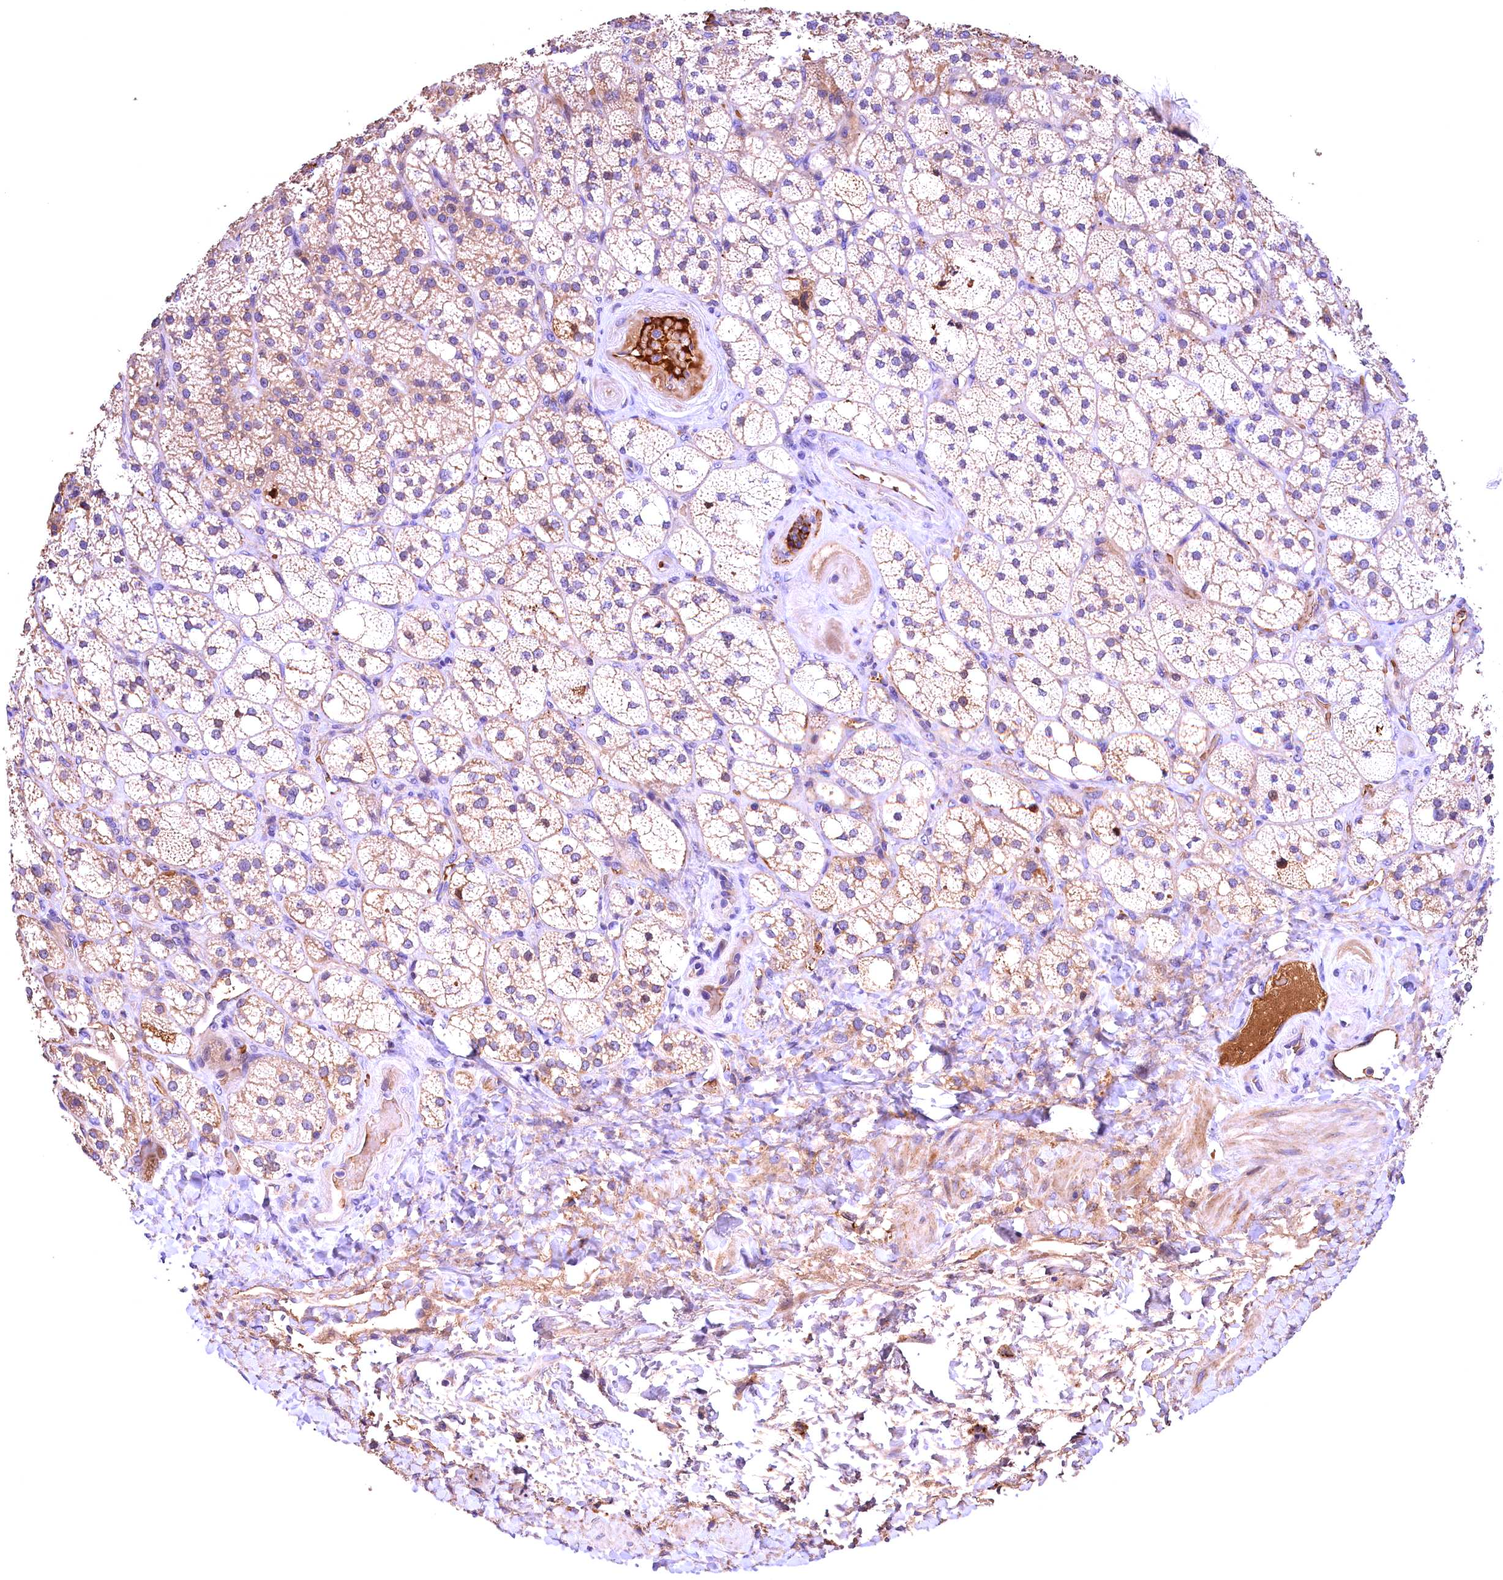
{"staining": {"intensity": "weak", "quantity": "25%-75%", "location": "cytoplasmic/membranous"}, "tissue": "adrenal gland", "cell_type": "Glandular cells", "image_type": "normal", "snomed": [{"axis": "morphology", "description": "Normal tissue, NOS"}, {"axis": "topography", "description": "Adrenal gland"}], "caption": "Approximately 25%-75% of glandular cells in normal human adrenal gland reveal weak cytoplasmic/membranous protein positivity as visualized by brown immunohistochemical staining.", "gene": "PHAF1", "patient": {"sex": "male", "age": 61}}